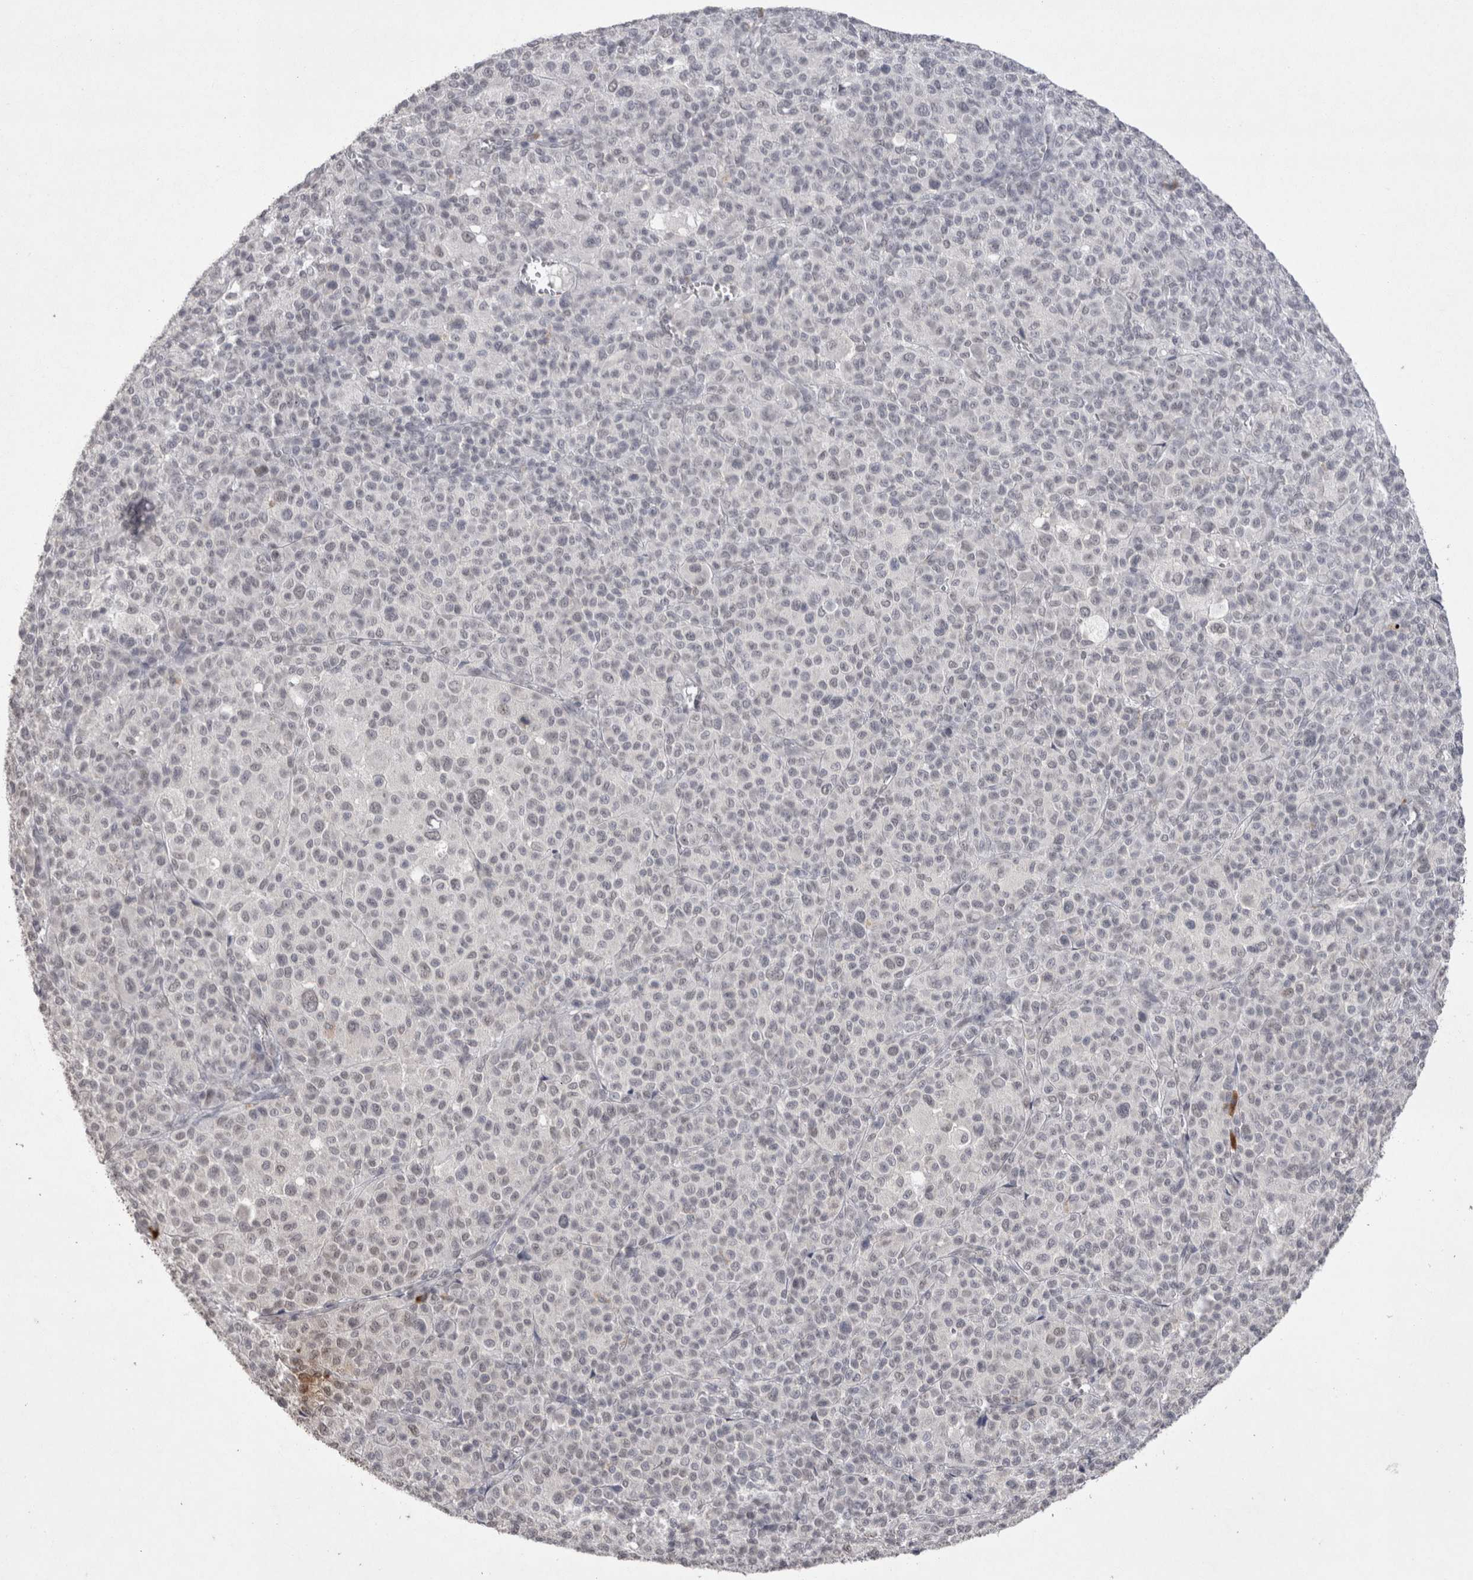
{"staining": {"intensity": "negative", "quantity": "none", "location": "none"}, "tissue": "melanoma", "cell_type": "Tumor cells", "image_type": "cancer", "snomed": [{"axis": "morphology", "description": "Malignant melanoma, Metastatic site"}, {"axis": "topography", "description": "Skin"}], "caption": "A high-resolution photomicrograph shows immunohistochemistry staining of malignant melanoma (metastatic site), which exhibits no significant positivity in tumor cells.", "gene": "DDX4", "patient": {"sex": "female", "age": 74}}